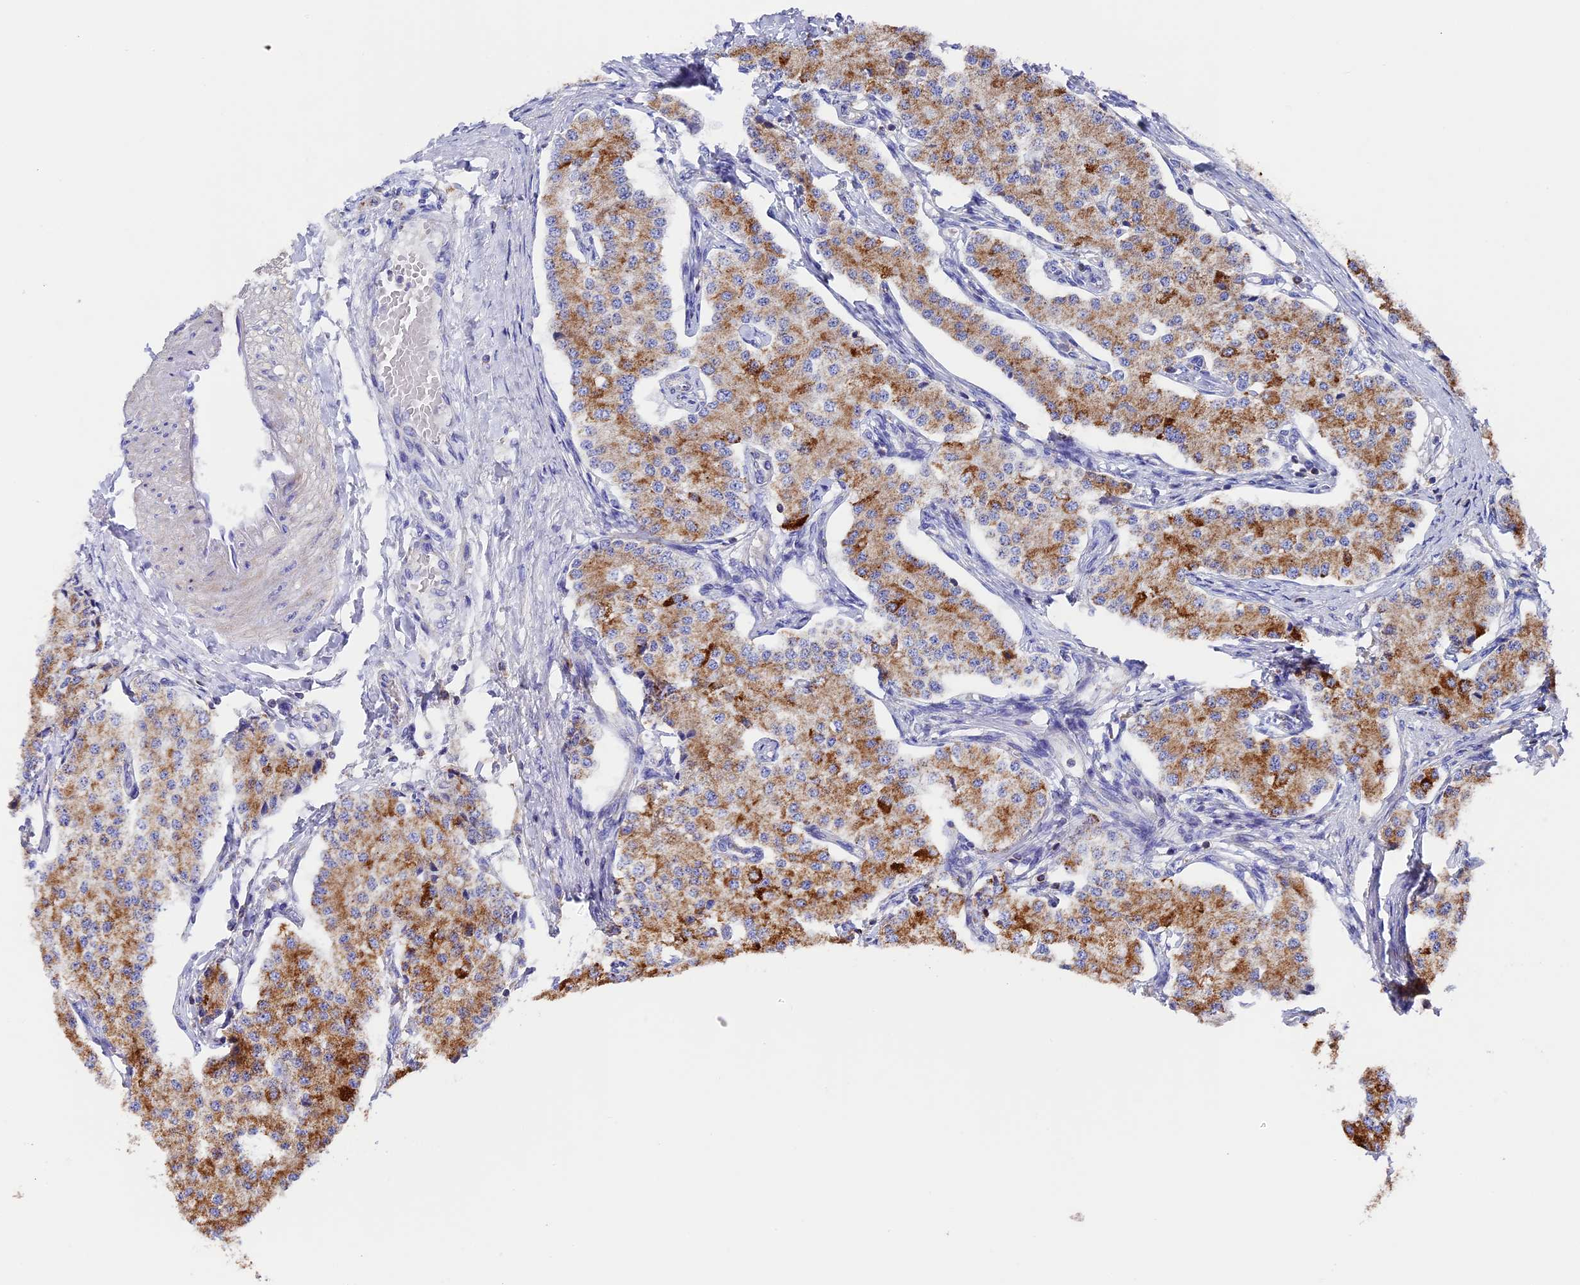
{"staining": {"intensity": "moderate", "quantity": ">75%", "location": "cytoplasmic/membranous"}, "tissue": "carcinoid", "cell_type": "Tumor cells", "image_type": "cancer", "snomed": [{"axis": "morphology", "description": "Carcinoid, malignant, NOS"}, {"axis": "topography", "description": "Colon"}], "caption": "About >75% of tumor cells in human malignant carcinoid reveal moderate cytoplasmic/membranous protein expression as visualized by brown immunohistochemical staining.", "gene": "ADAT1", "patient": {"sex": "female", "age": 52}}